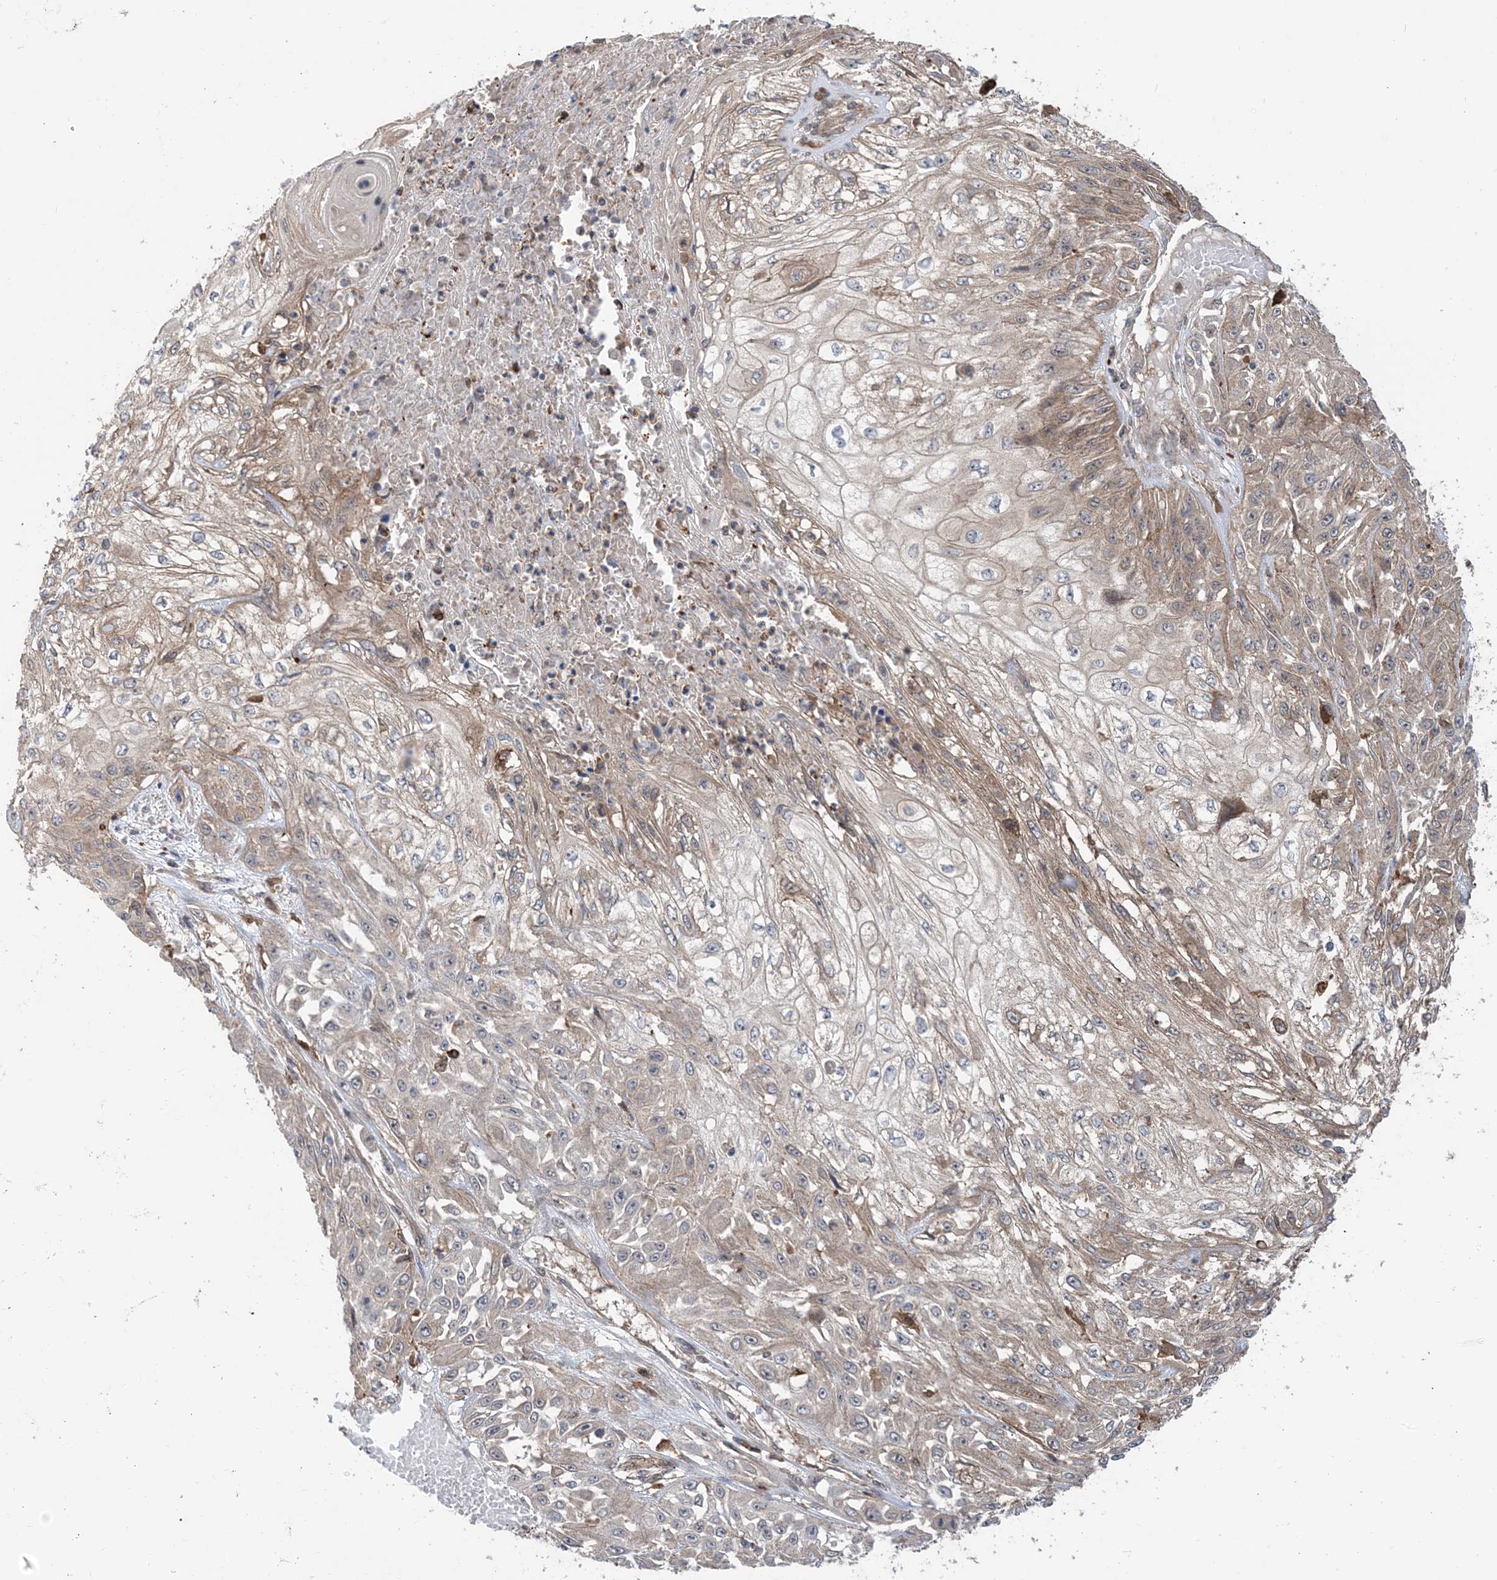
{"staining": {"intensity": "weak", "quantity": "25%-75%", "location": "cytoplasmic/membranous"}, "tissue": "skin cancer", "cell_type": "Tumor cells", "image_type": "cancer", "snomed": [{"axis": "morphology", "description": "Squamous cell carcinoma, NOS"}, {"axis": "morphology", "description": "Squamous cell carcinoma, metastatic, NOS"}, {"axis": "topography", "description": "Skin"}, {"axis": "topography", "description": "Lymph node"}], "caption": "Brown immunohistochemical staining in human skin cancer (metastatic squamous cell carcinoma) displays weak cytoplasmic/membranous expression in approximately 25%-75% of tumor cells.", "gene": "HS1BP3", "patient": {"sex": "male", "age": 75}}